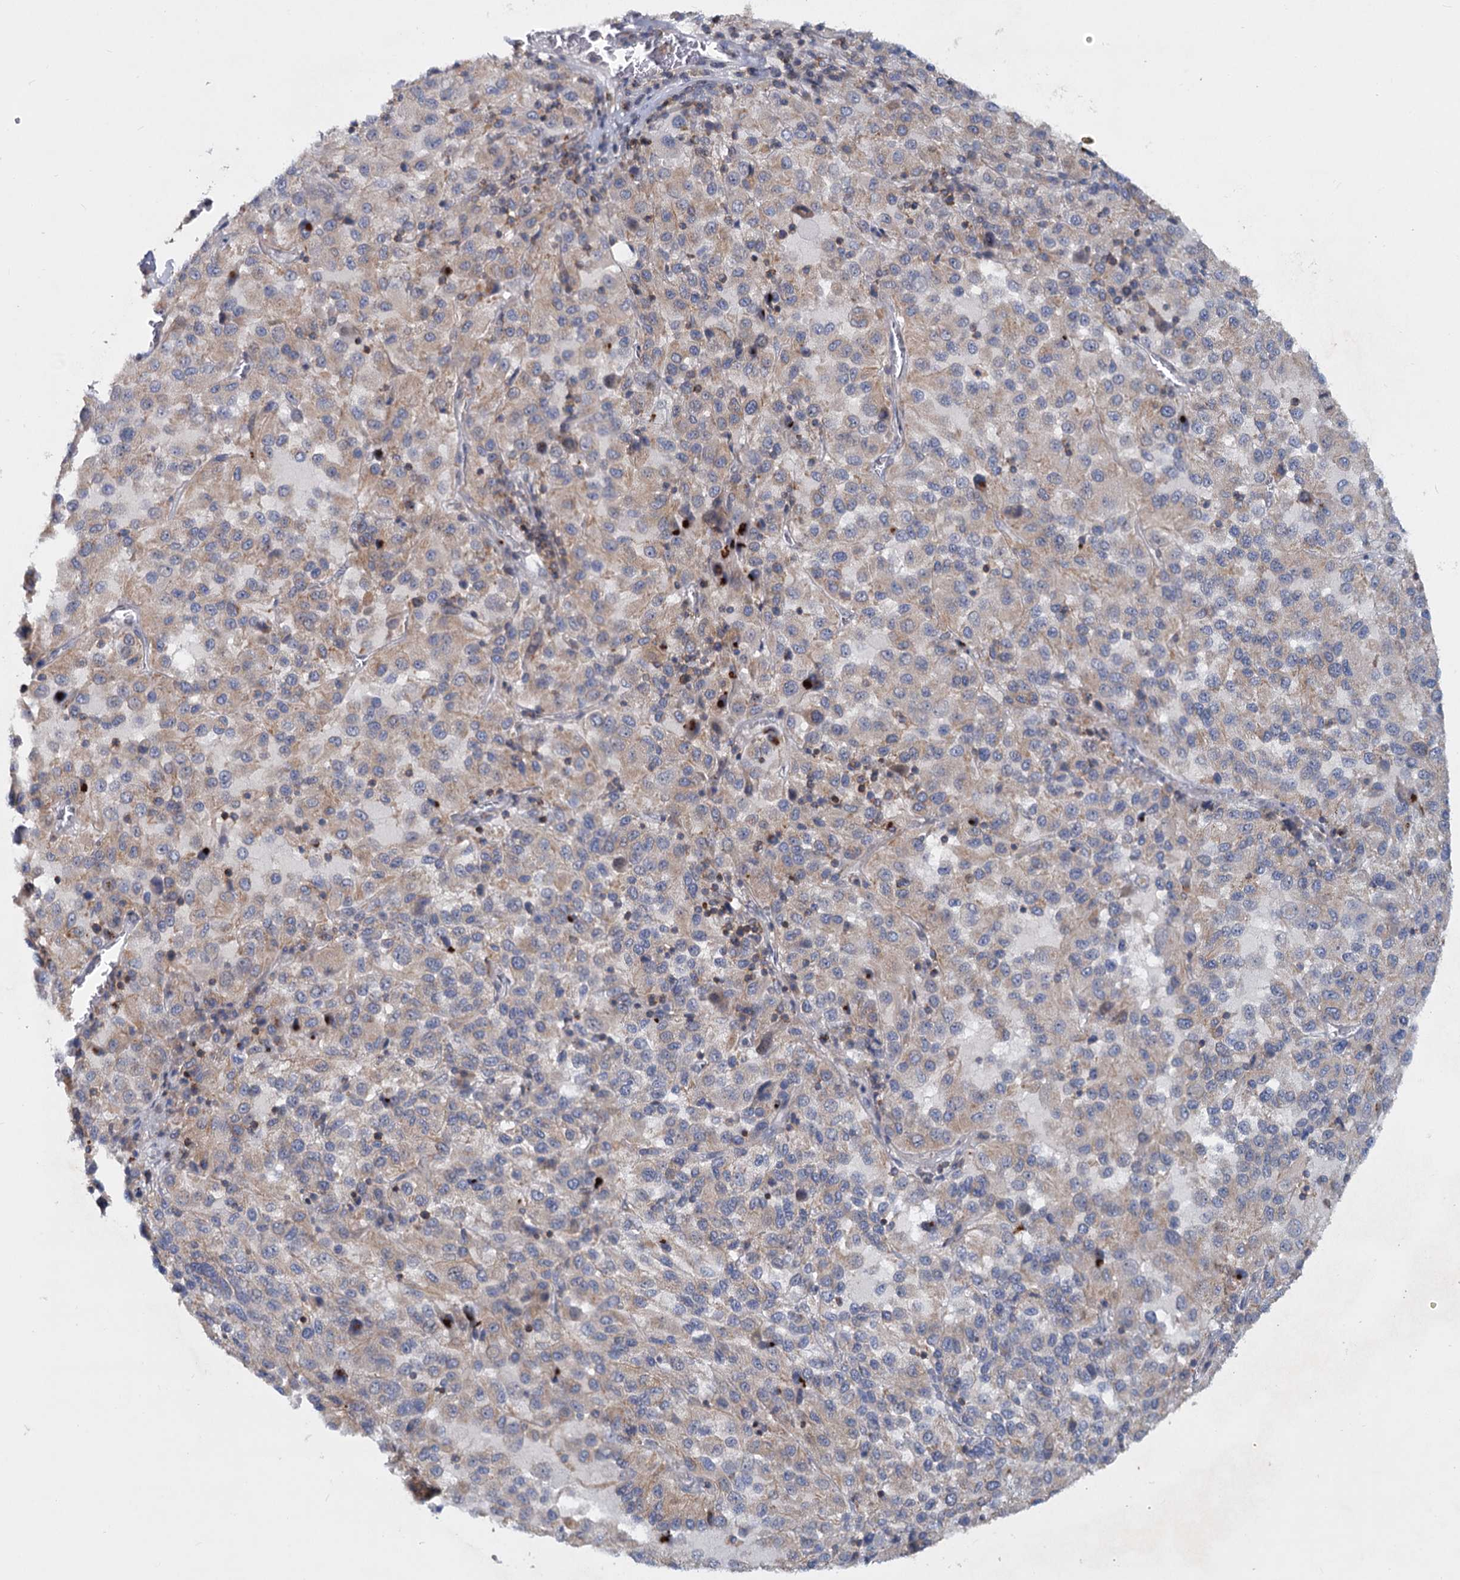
{"staining": {"intensity": "weak", "quantity": ">75%", "location": "cytoplasmic/membranous"}, "tissue": "melanoma", "cell_type": "Tumor cells", "image_type": "cancer", "snomed": [{"axis": "morphology", "description": "Malignant melanoma, Metastatic site"}, {"axis": "topography", "description": "Lung"}], "caption": "Immunohistochemical staining of human malignant melanoma (metastatic site) shows low levels of weak cytoplasmic/membranous positivity in about >75% of tumor cells.", "gene": "LRCH4", "patient": {"sex": "male", "age": 64}}